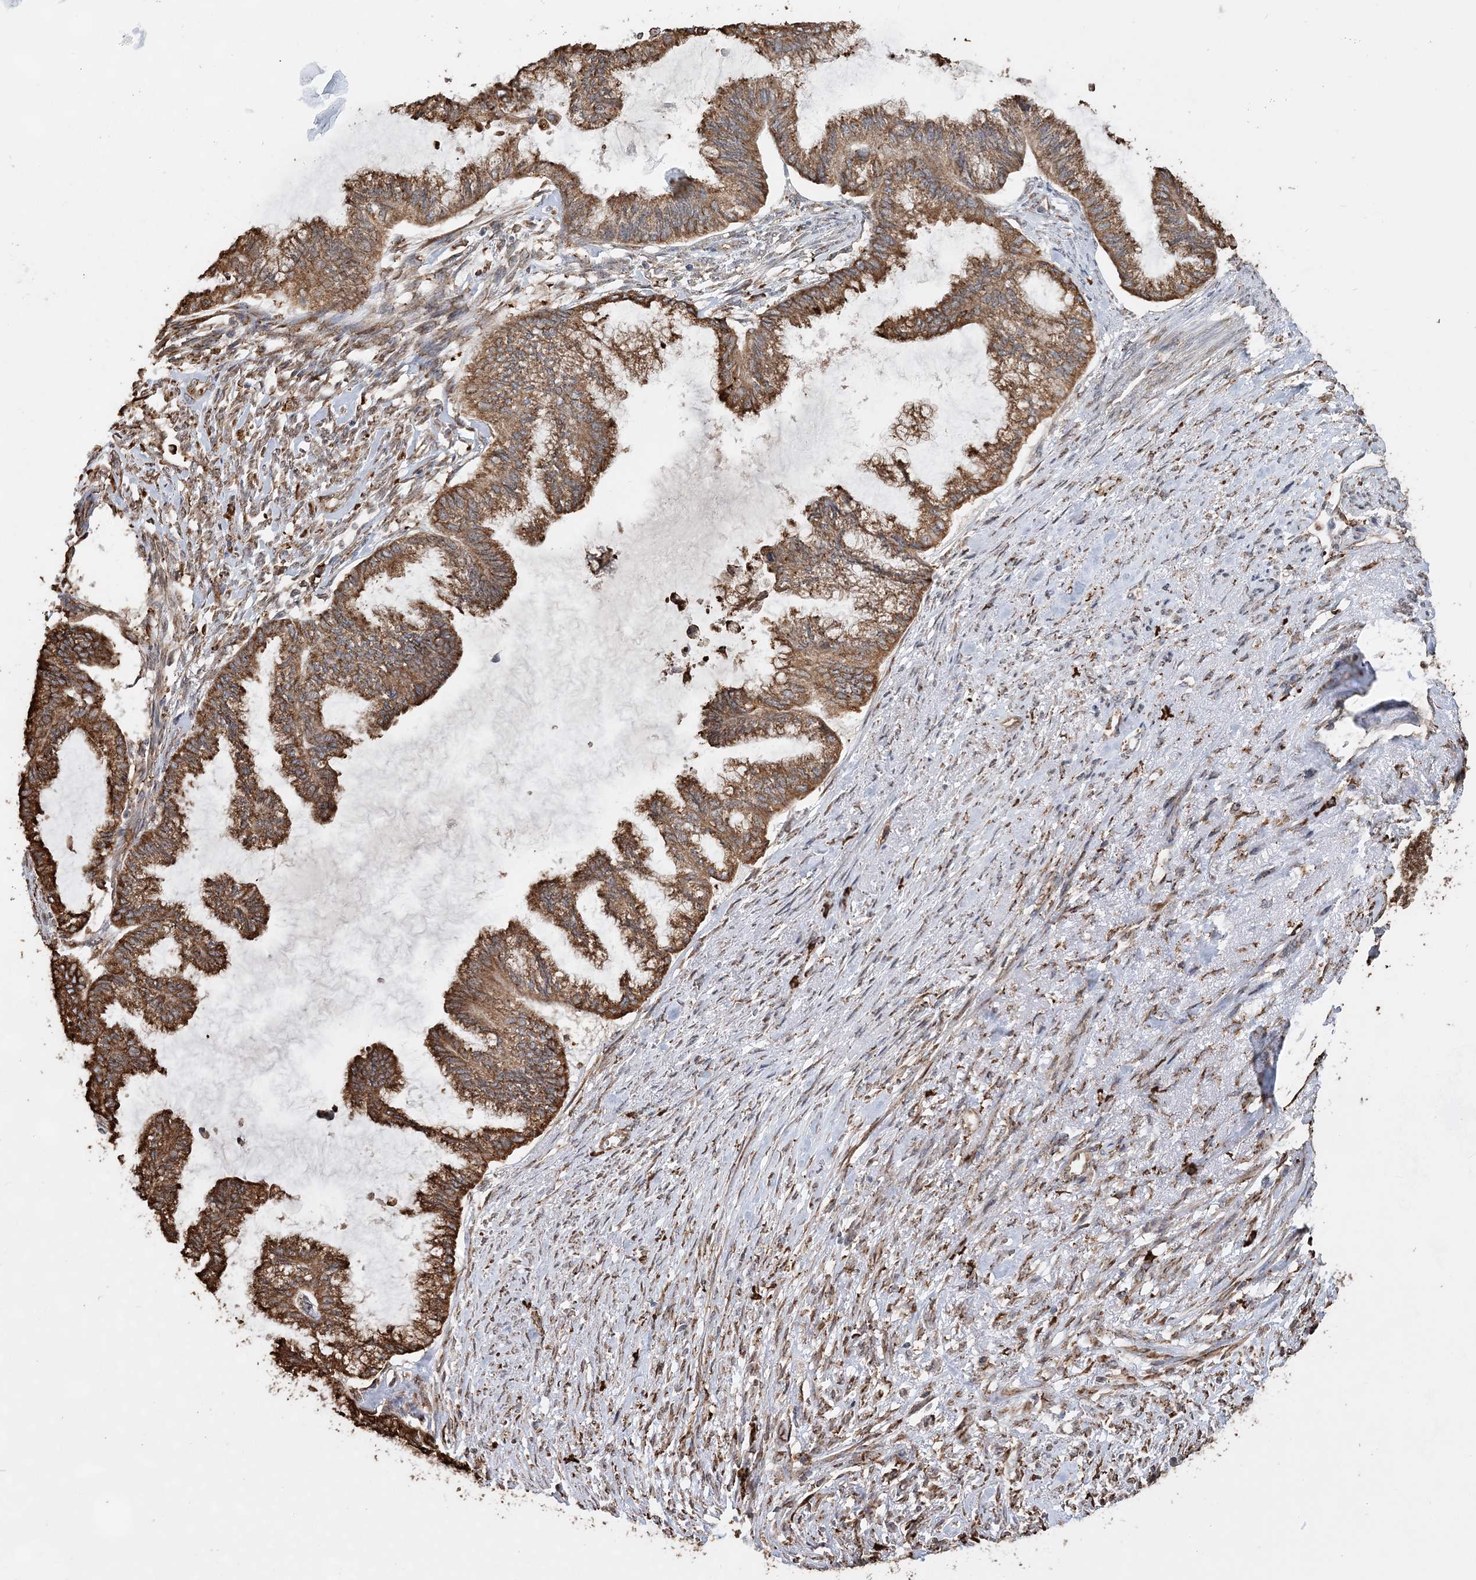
{"staining": {"intensity": "strong", "quantity": ">75%", "location": "cytoplasmic/membranous"}, "tissue": "endometrial cancer", "cell_type": "Tumor cells", "image_type": "cancer", "snomed": [{"axis": "morphology", "description": "Adenocarcinoma, NOS"}, {"axis": "topography", "description": "Endometrium"}], "caption": "High-power microscopy captured an immunohistochemistry photomicrograph of endometrial cancer, revealing strong cytoplasmic/membranous staining in approximately >75% of tumor cells.", "gene": "WDR12", "patient": {"sex": "female", "age": 86}}